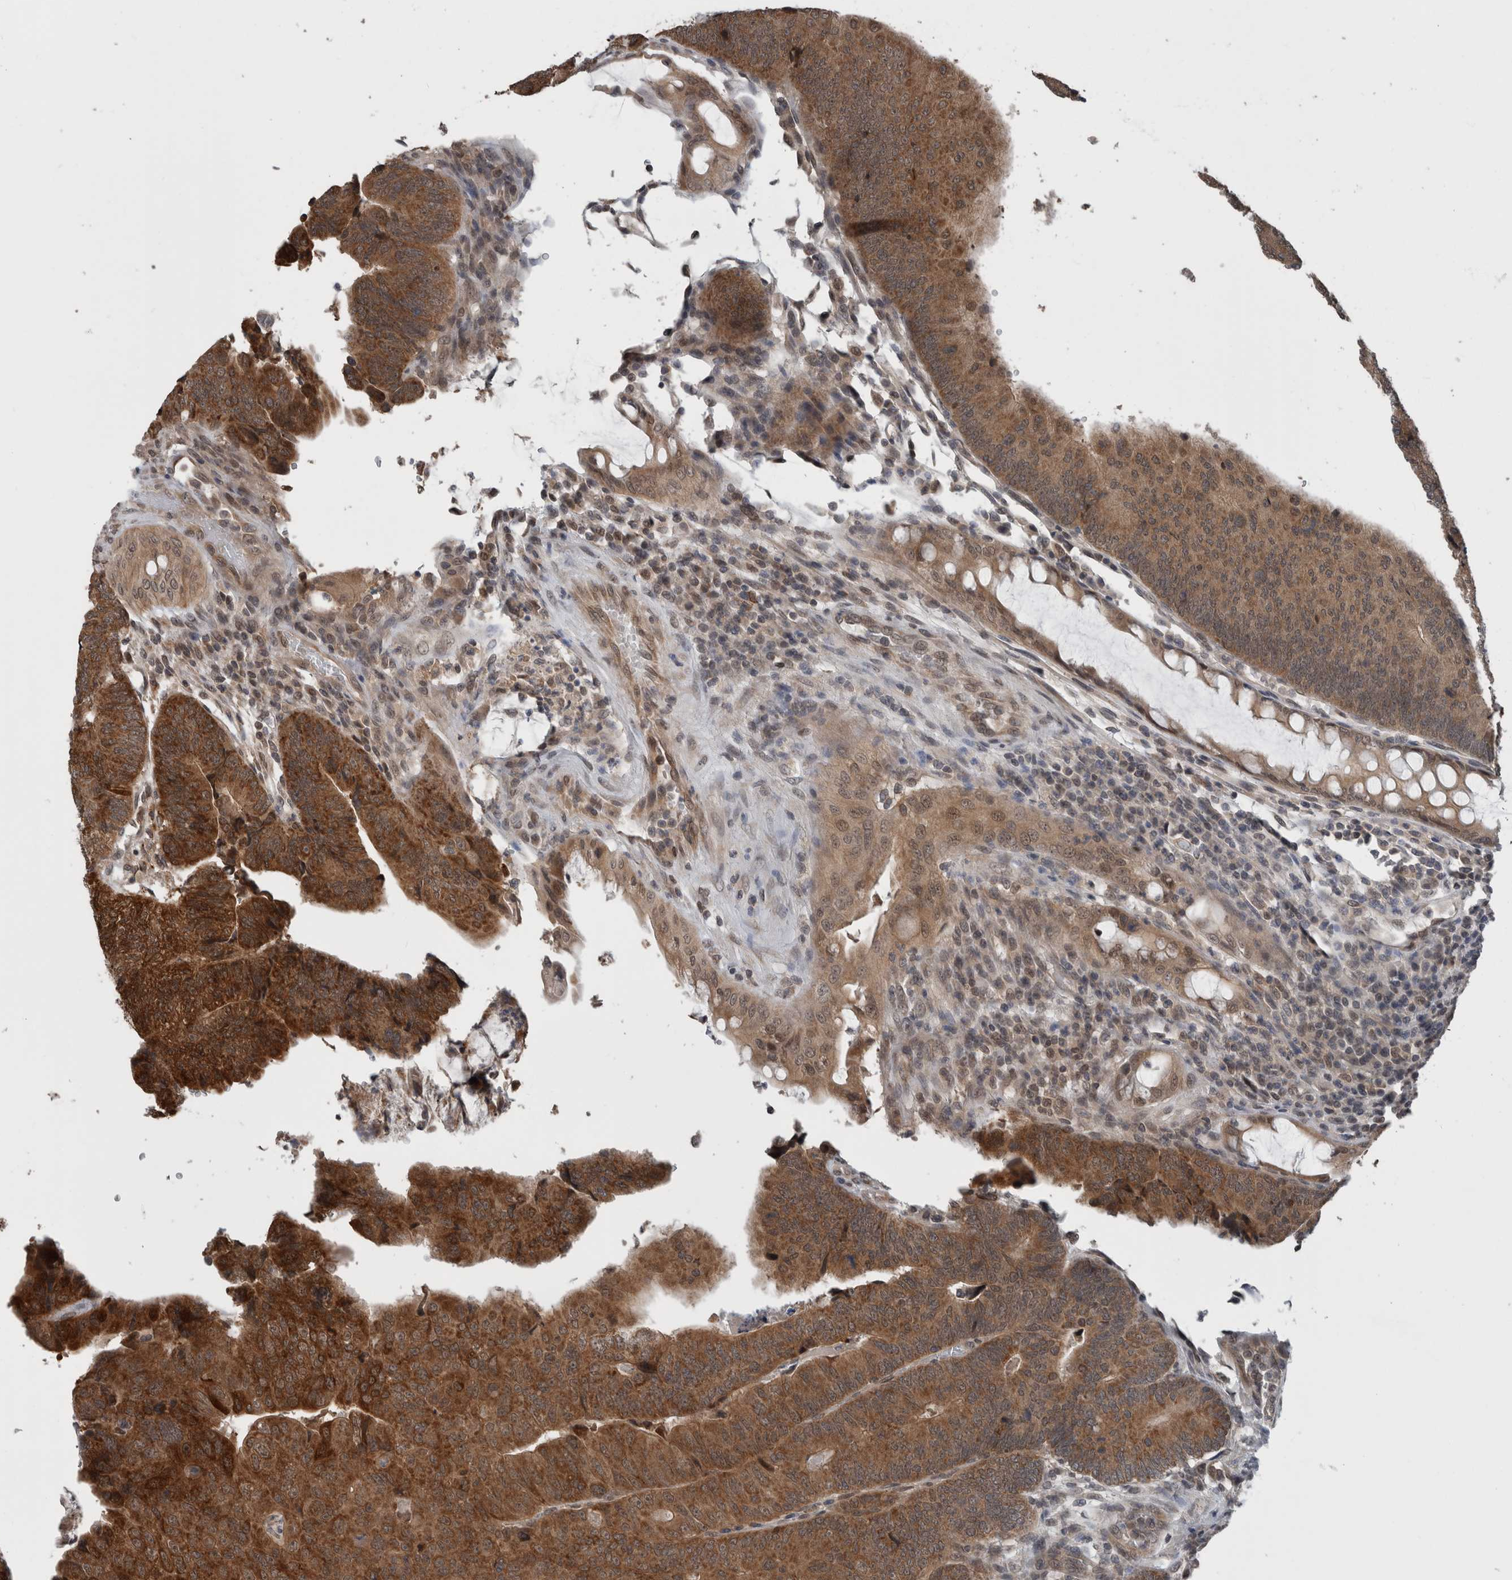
{"staining": {"intensity": "strong", "quantity": ">75%", "location": "cytoplasmic/membranous"}, "tissue": "colorectal cancer", "cell_type": "Tumor cells", "image_type": "cancer", "snomed": [{"axis": "morphology", "description": "Adenocarcinoma, NOS"}, {"axis": "topography", "description": "Colon"}], "caption": "Immunohistochemistry (IHC) (DAB (3,3'-diaminobenzidine)) staining of colorectal cancer (adenocarcinoma) demonstrates strong cytoplasmic/membranous protein staining in about >75% of tumor cells.", "gene": "ENY2", "patient": {"sex": "female", "age": 67}}